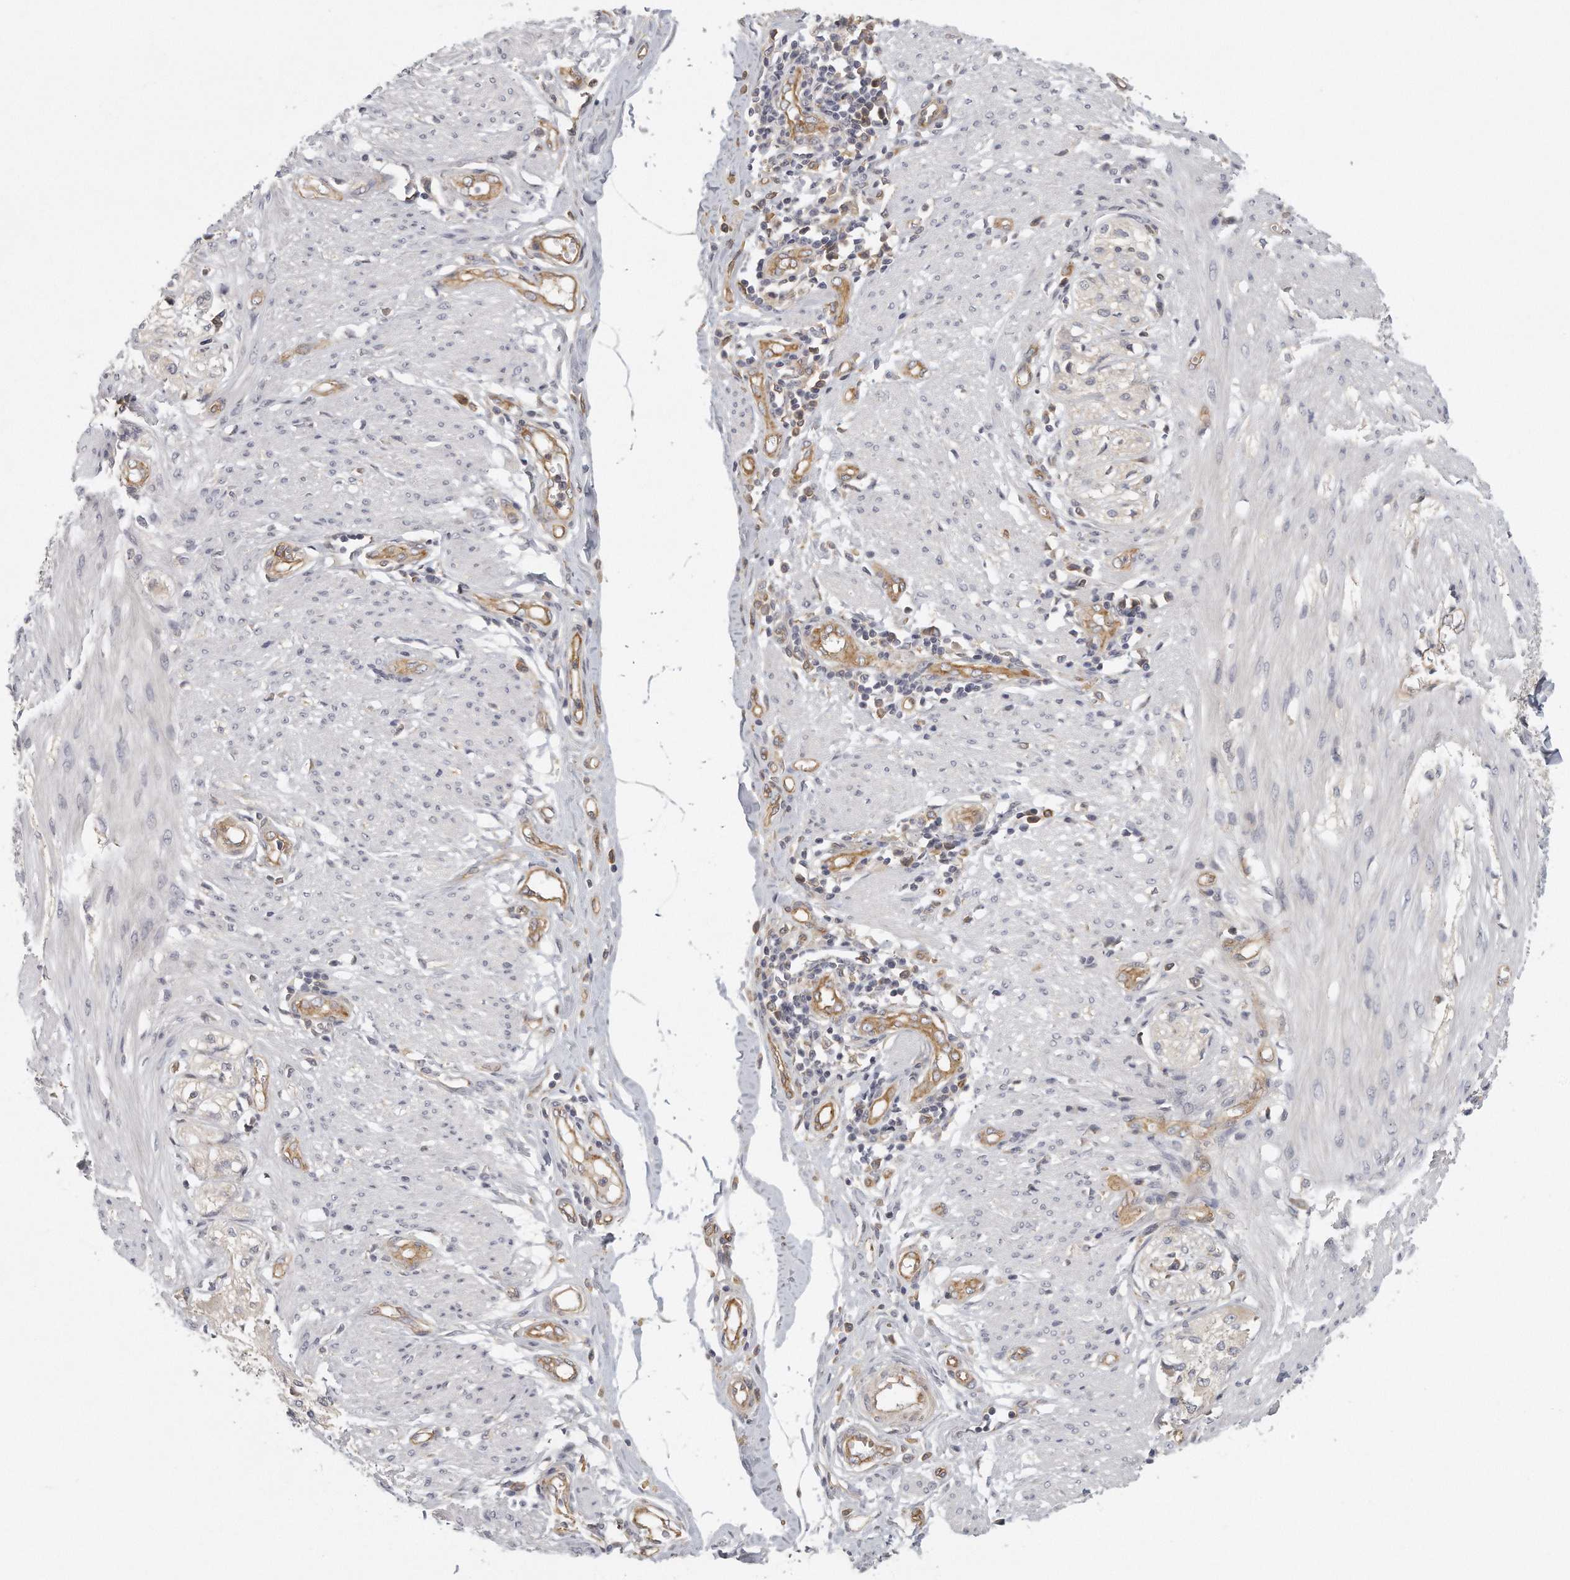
{"staining": {"intensity": "negative", "quantity": "none", "location": "none"}, "tissue": "smooth muscle", "cell_type": "Smooth muscle cells", "image_type": "normal", "snomed": [{"axis": "morphology", "description": "Normal tissue, NOS"}, {"axis": "morphology", "description": "Adenocarcinoma, NOS"}, {"axis": "topography", "description": "Colon"}, {"axis": "topography", "description": "Peripheral nerve tissue"}], "caption": "Immunohistochemistry image of unremarkable smooth muscle stained for a protein (brown), which displays no staining in smooth muscle cells. (DAB (3,3'-diaminobenzidine) immunohistochemistry with hematoxylin counter stain).", "gene": "MTERF4", "patient": {"sex": "male", "age": 14}}